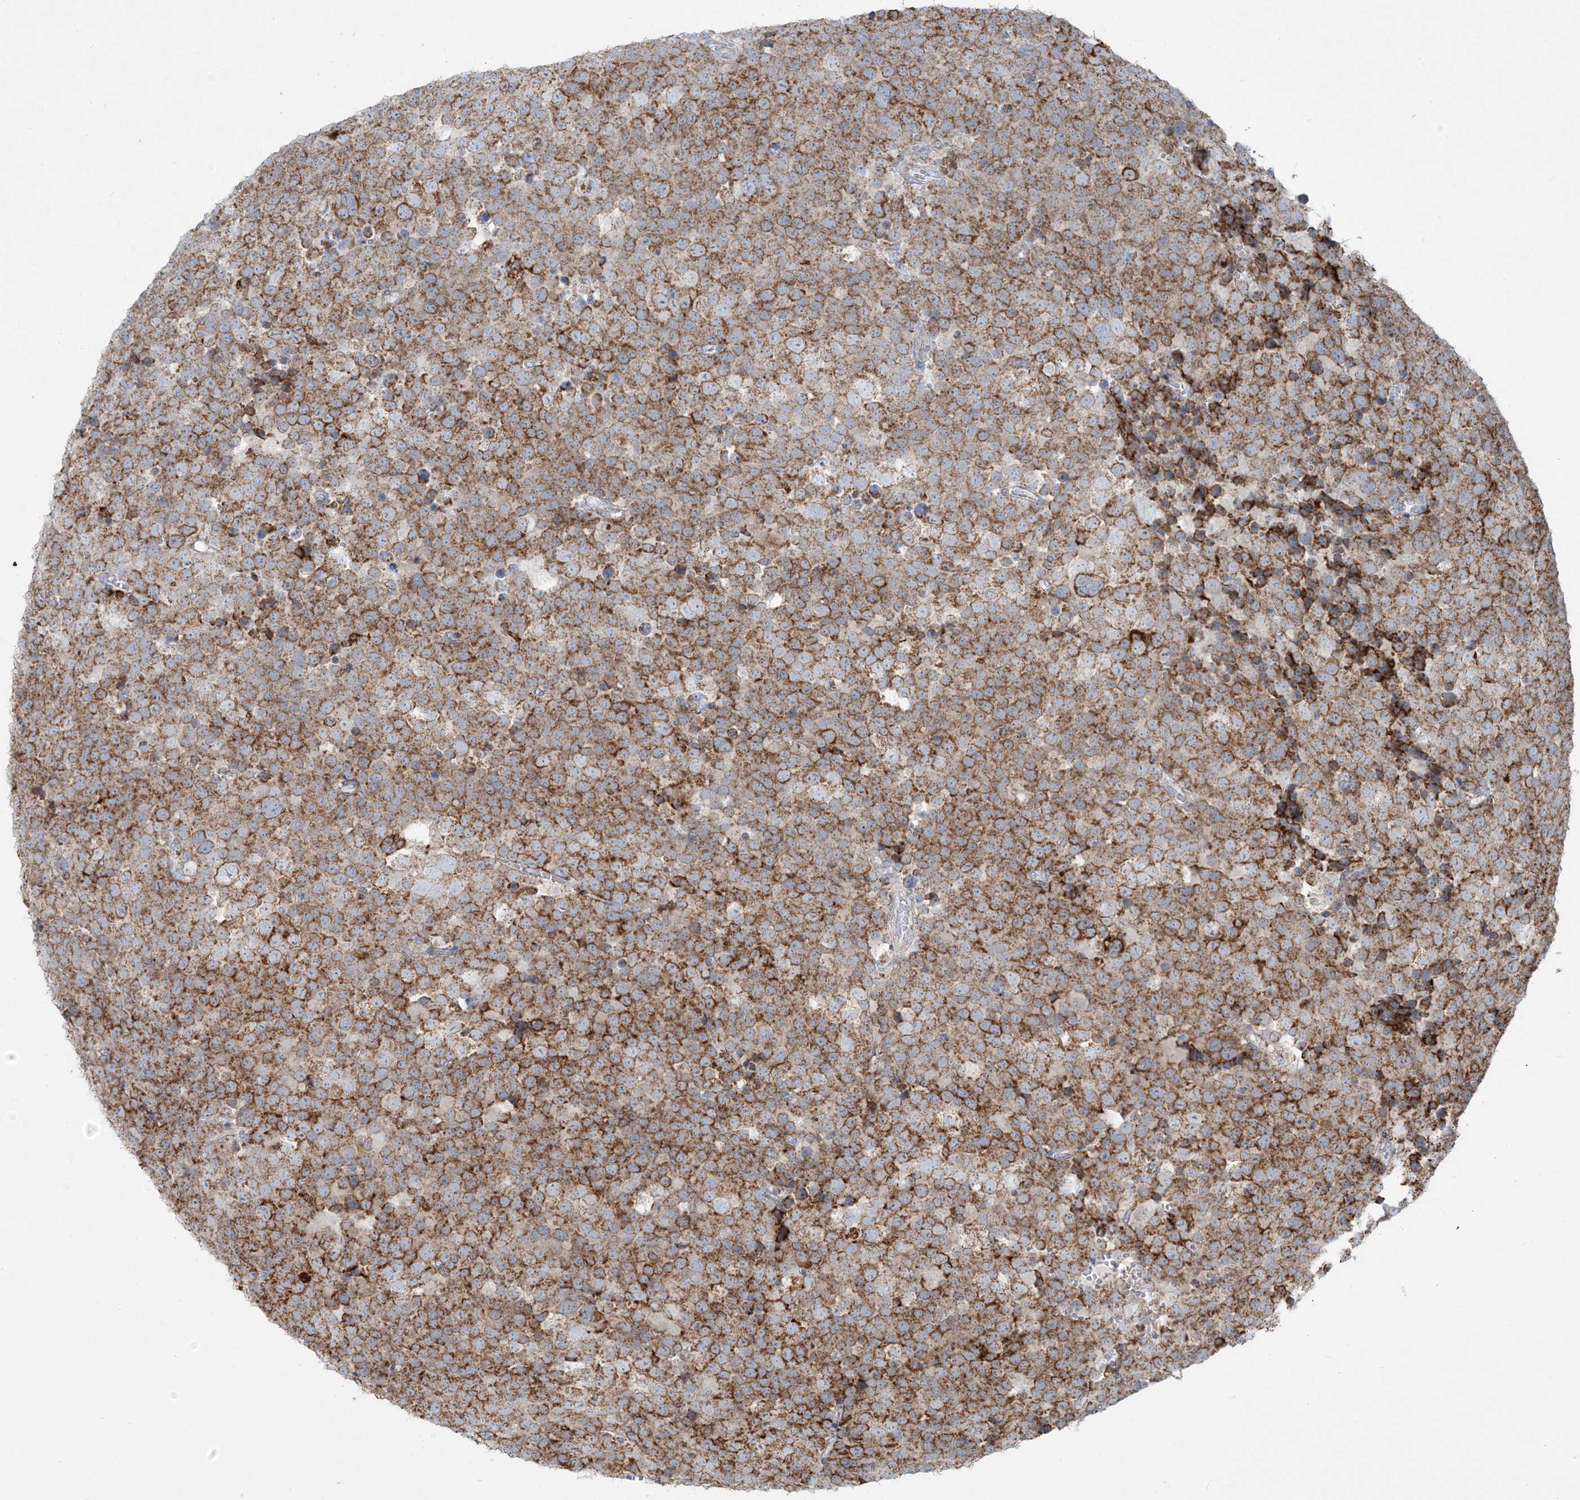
{"staining": {"intensity": "moderate", "quantity": ">75%", "location": "cytoplasmic/membranous"}, "tissue": "testis cancer", "cell_type": "Tumor cells", "image_type": "cancer", "snomed": [{"axis": "morphology", "description": "Seminoma, NOS"}, {"axis": "topography", "description": "Testis"}], "caption": "A brown stain shows moderate cytoplasmic/membranous staining of a protein in seminoma (testis) tumor cells. The staining is performed using DAB (3,3'-diaminobenzidine) brown chromogen to label protein expression. The nuclei are counter-stained blue using hematoxylin.", "gene": "BEND4", "patient": {"sex": "male", "age": 71}}